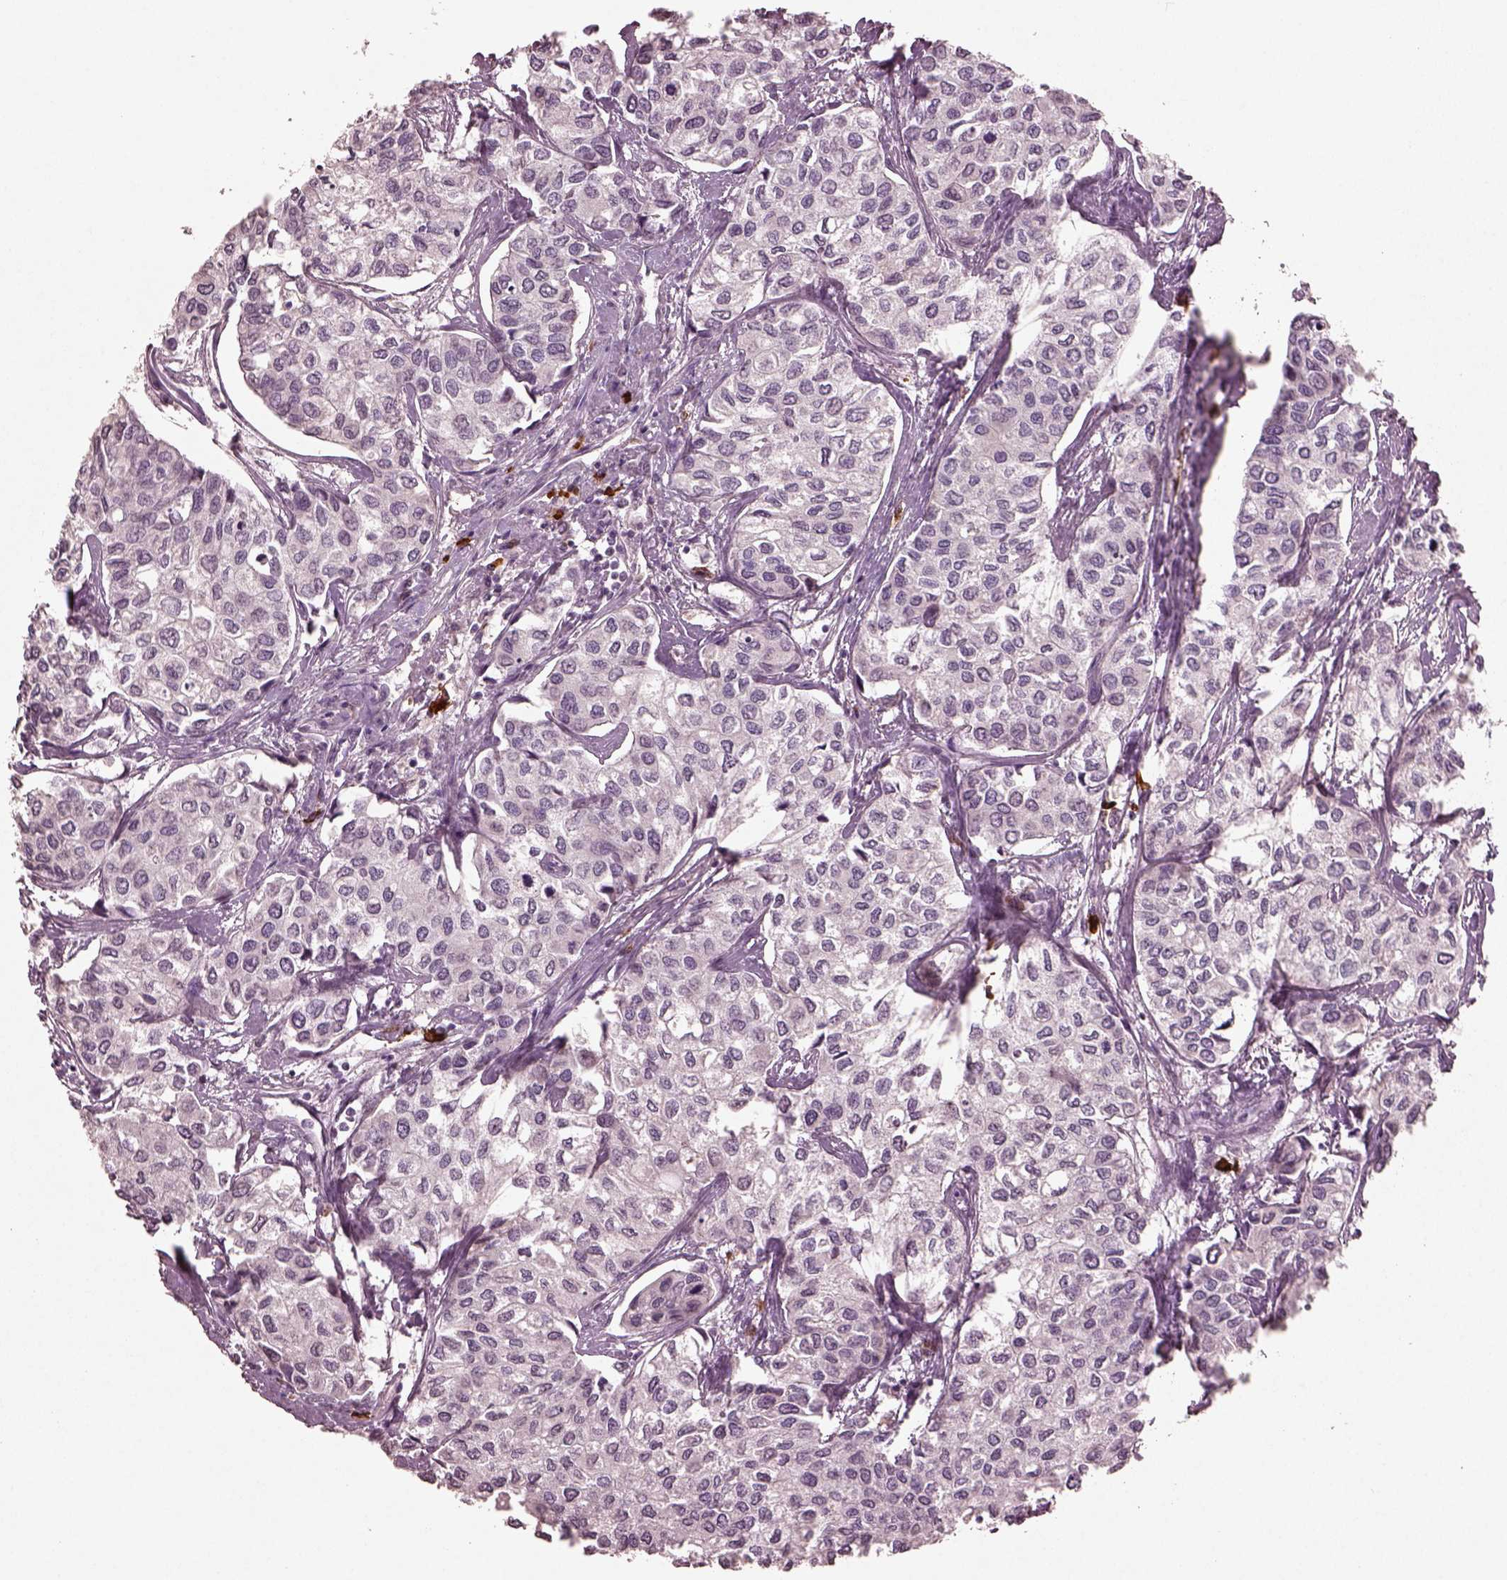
{"staining": {"intensity": "negative", "quantity": "none", "location": "none"}, "tissue": "urothelial cancer", "cell_type": "Tumor cells", "image_type": "cancer", "snomed": [{"axis": "morphology", "description": "Urothelial carcinoma, High grade"}, {"axis": "topography", "description": "Urinary bladder"}], "caption": "This image is of urothelial cancer stained with immunohistochemistry to label a protein in brown with the nuclei are counter-stained blue. There is no expression in tumor cells. The staining is performed using DAB brown chromogen with nuclei counter-stained in using hematoxylin.", "gene": "IL18RAP", "patient": {"sex": "male", "age": 73}}